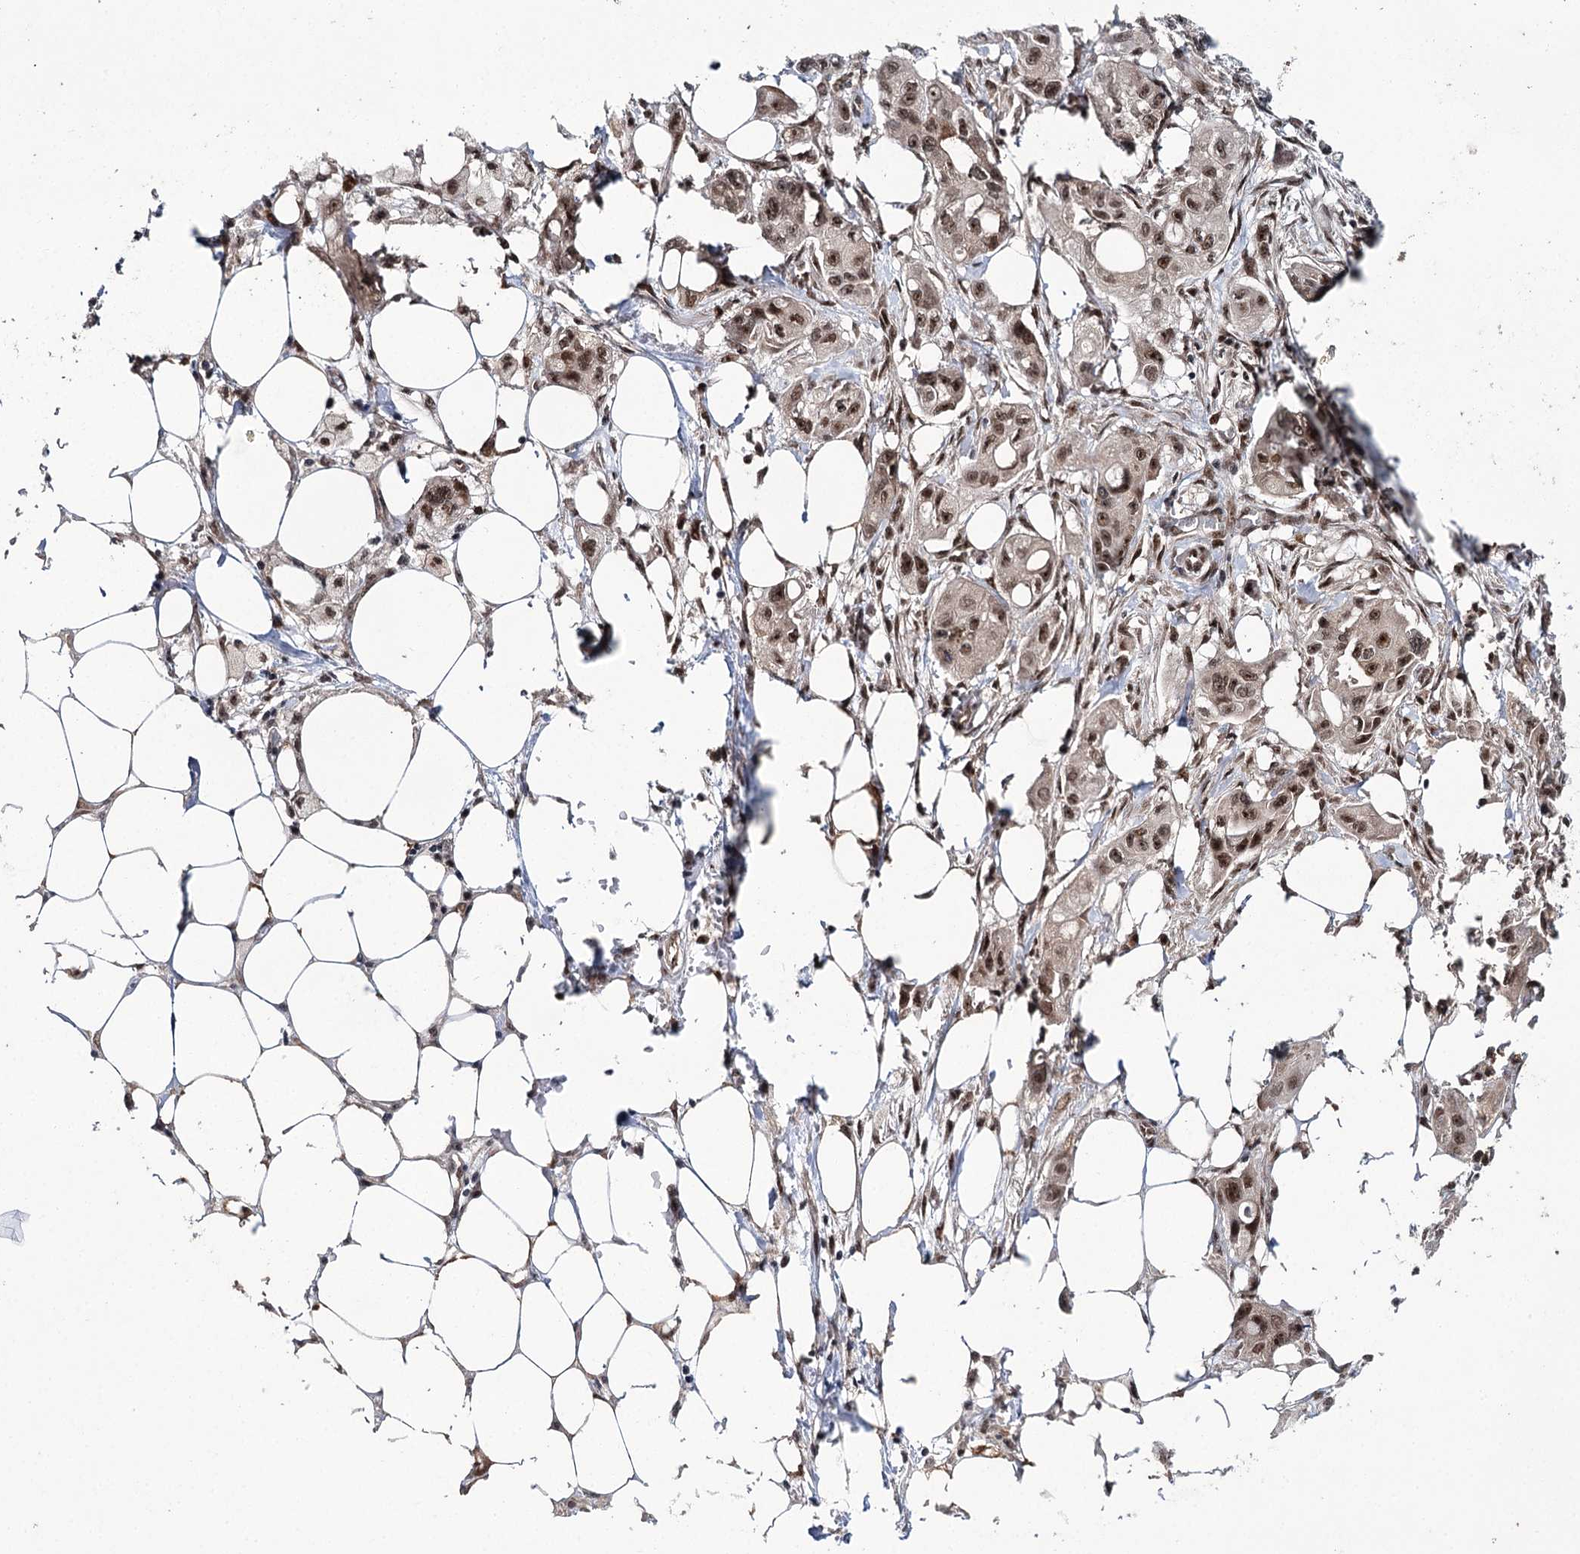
{"staining": {"intensity": "moderate", "quantity": ">75%", "location": "nuclear"}, "tissue": "pancreatic cancer", "cell_type": "Tumor cells", "image_type": "cancer", "snomed": [{"axis": "morphology", "description": "Adenocarcinoma, NOS"}, {"axis": "topography", "description": "Pancreas"}], "caption": "This is an image of IHC staining of adenocarcinoma (pancreatic), which shows moderate expression in the nuclear of tumor cells.", "gene": "ERCC3", "patient": {"sex": "male", "age": 75}}